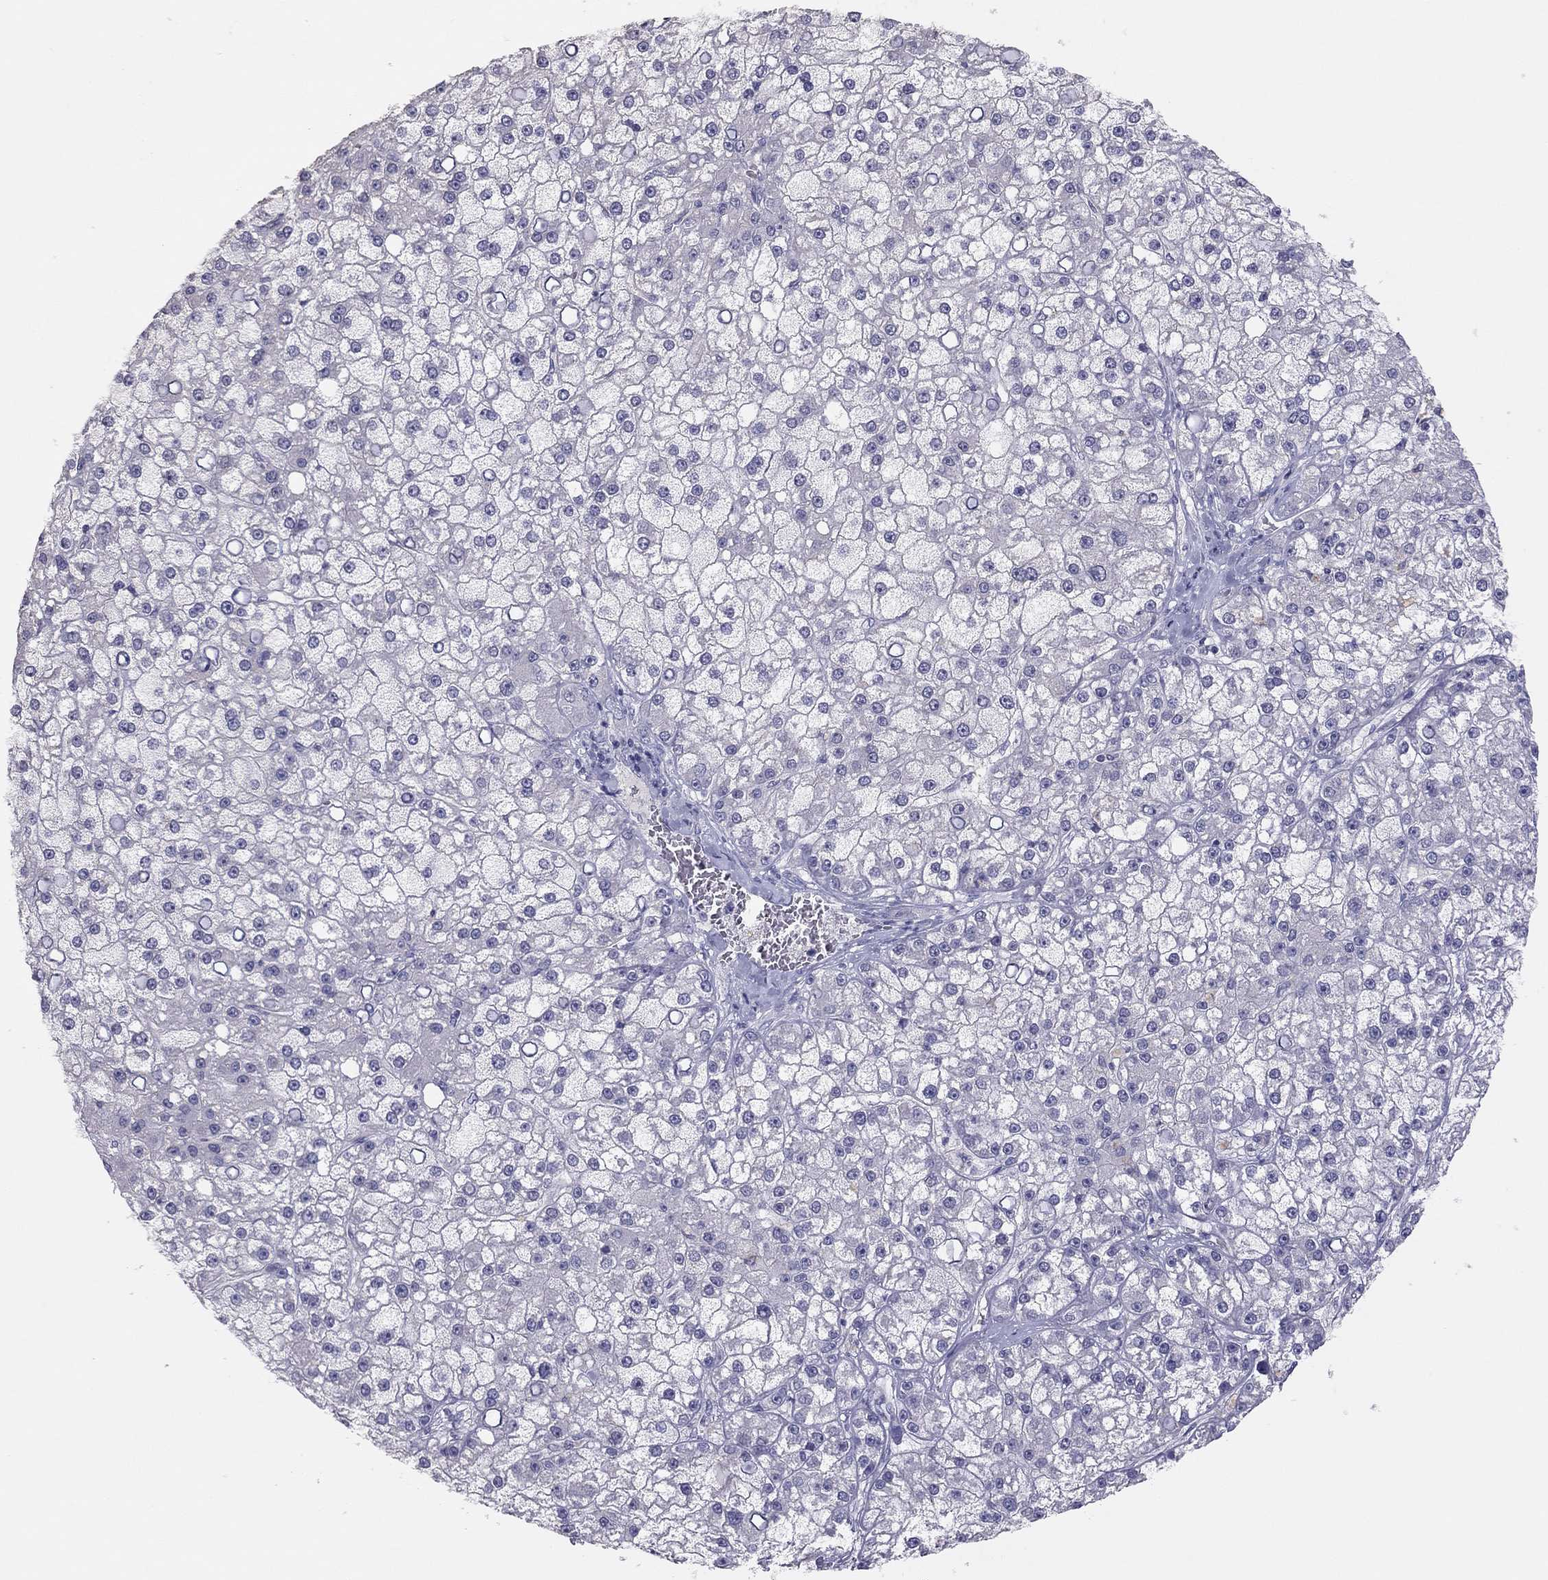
{"staining": {"intensity": "negative", "quantity": "none", "location": "none"}, "tissue": "liver cancer", "cell_type": "Tumor cells", "image_type": "cancer", "snomed": [{"axis": "morphology", "description": "Carcinoma, Hepatocellular, NOS"}, {"axis": "topography", "description": "Liver"}], "caption": "Immunohistochemistry image of liver cancer stained for a protein (brown), which shows no staining in tumor cells.", "gene": "ADORA2A", "patient": {"sex": "male", "age": 67}}